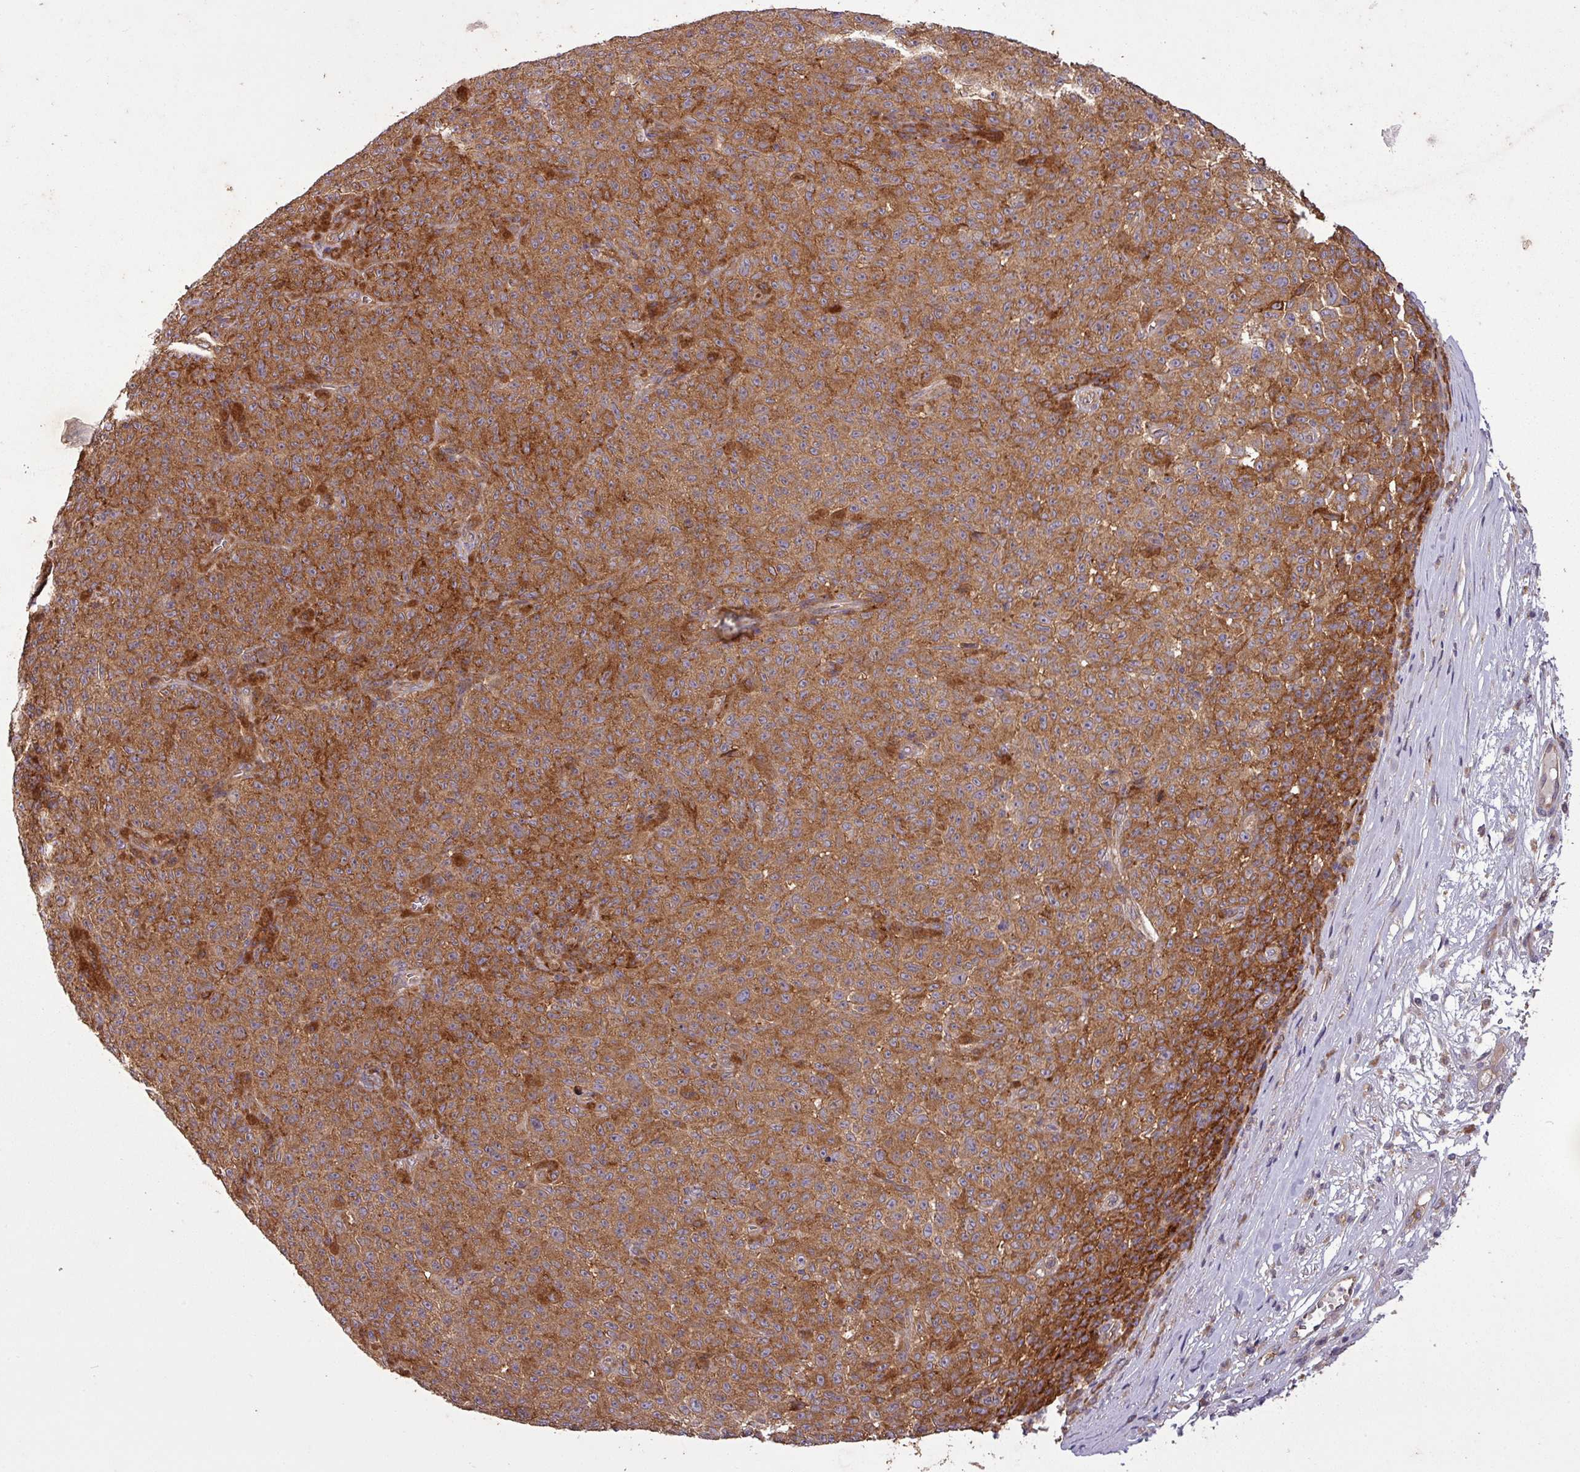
{"staining": {"intensity": "strong", "quantity": ">75%", "location": "cytoplasmic/membranous"}, "tissue": "melanoma", "cell_type": "Tumor cells", "image_type": "cancer", "snomed": [{"axis": "morphology", "description": "Malignant melanoma, NOS"}, {"axis": "topography", "description": "Skin"}], "caption": "Immunohistochemistry (IHC) of human malignant melanoma displays high levels of strong cytoplasmic/membranous staining in approximately >75% of tumor cells. The staining was performed using DAB to visualize the protein expression in brown, while the nuclei were stained in blue with hematoxylin (Magnification: 20x).", "gene": "SIRPB2", "patient": {"sex": "female", "age": 82}}